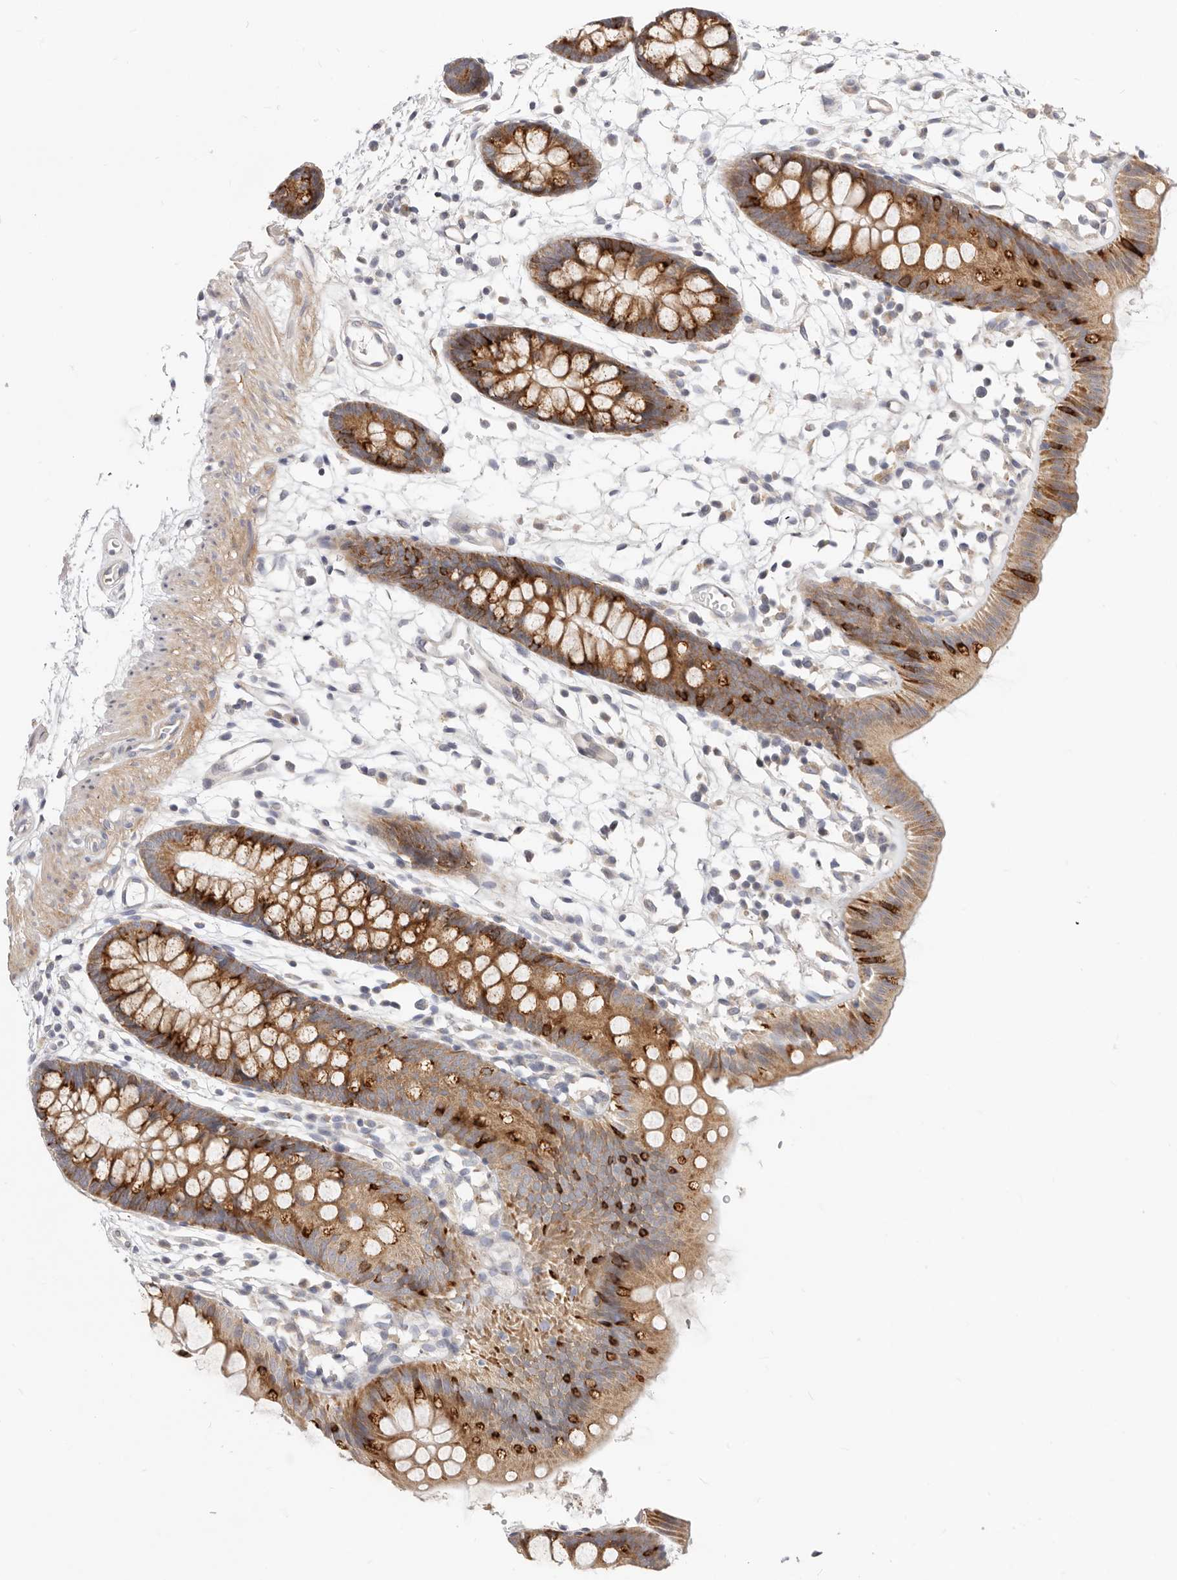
{"staining": {"intensity": "negative", "quantity": "none", "location": "none"}, "tissue": "colon", "cell_type": "Endothelial cells", "image_type": "normal", "snomed": [{"axis": "morphology", "description": "Normal tissue, NOS"}, {"axis": "topography", "description": "Colon"}], "caption": "Immunohistochemical staining of normal human colon displays no significant staining in endothelial cells. Brightfield microscopy of IHC stained with DAB (brown) and hematoxylin (blue), captured at high magnification.", "gene": "TFB2M", "patient": {"sex": "male", "age": 56}}